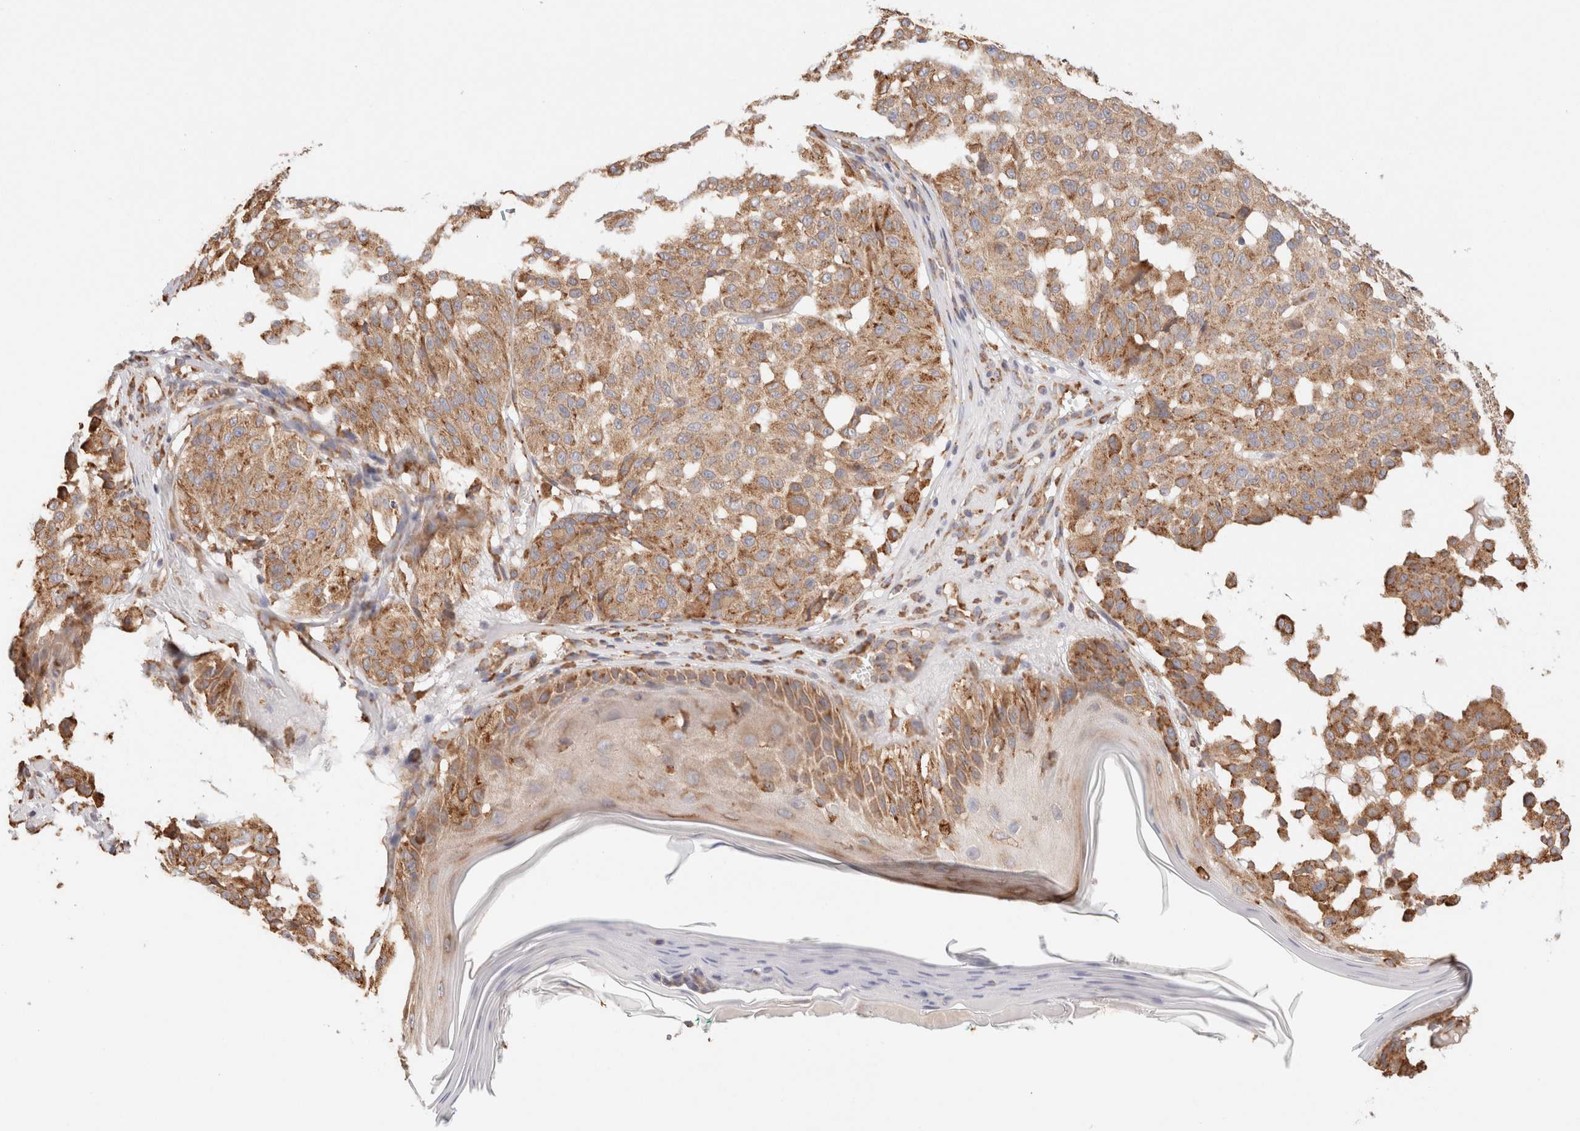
{"staining": {"intensity": "moderate", "quantity": ">75%", "location": "cytoplasmic/membranous"}, "tissue": "melanoma", "cell_type": "Tumor cells", "image_type": "cancer", "snomed": [{"axis": "morphology", "description": "Malignant melanoma, NOS"}, {"axis": "topography", "description": "Skin"}], "caption": "DAB immunohistochemical staining of human malignant melanoma demonstrates moderate cytoplasmic/membranous protein staining in about >75% of tumor cells. (Stains: DAB (3,3'-diaminobenzidine) in brown, nuclei in blue, Microscopy: brightfield microscopy at high magnification).", "gene": "FER", "patient": {"sex": "female", "age": 46}}